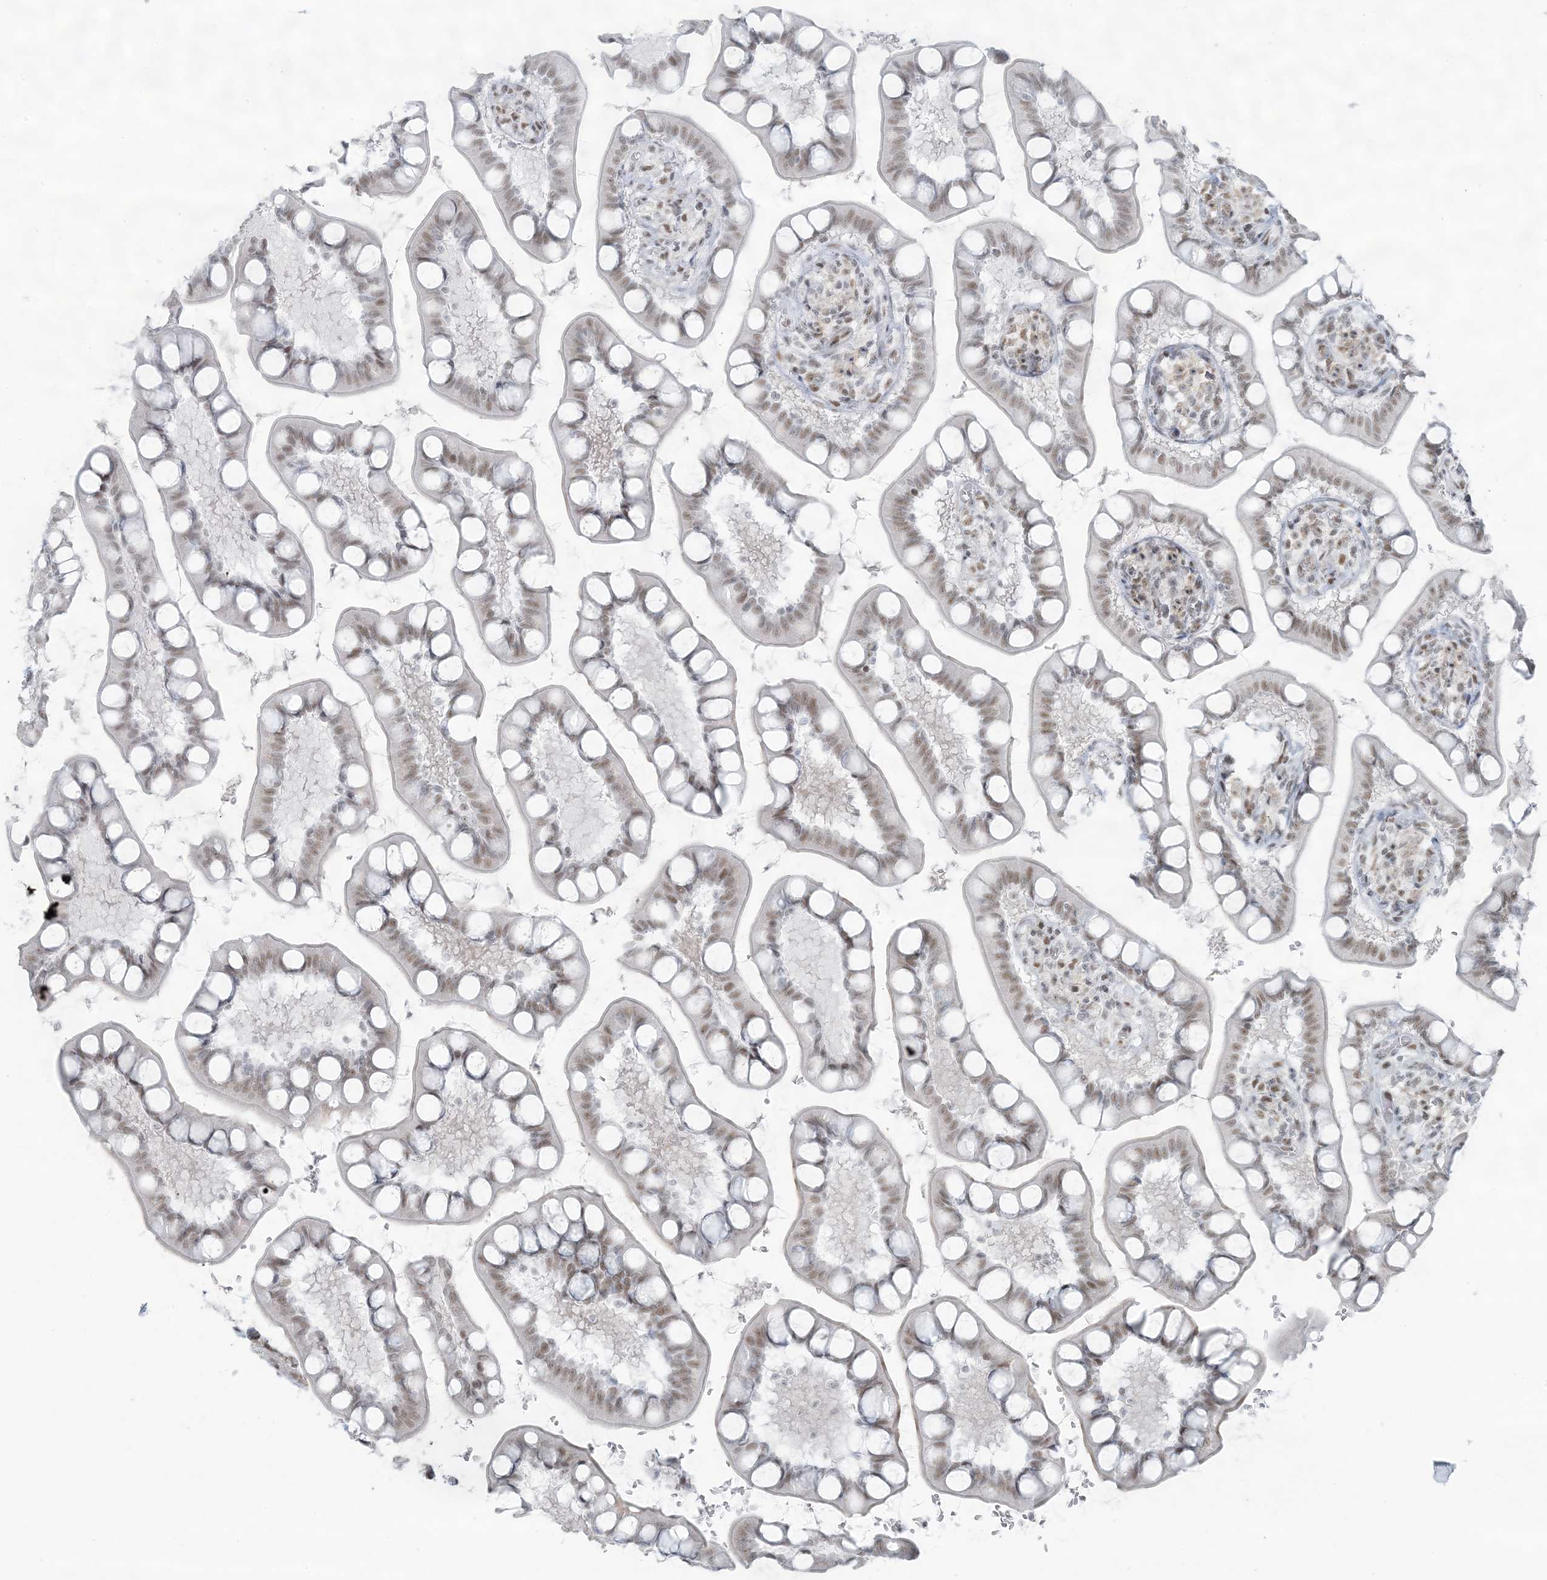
{"staining": {"intensity": "moderate", "quantity": ">75%", "location": "nuclear"}, "tissue": "small intestine", "cell_type": "Glandular cells", "image_type": "normal", "snomed": [{"axis": "morphology", "description": "Normal tissue, NOS"}, {"axis": "topography", "description": "Small intestine"}], "caption": "Immunohistochemical staining of normal human small intestine shows >75% levels of moderate nuclear protein staining in about >75% of glandular cells.", "gene": "ZNF787", "patient": {"sex": "male", "age": 52}}